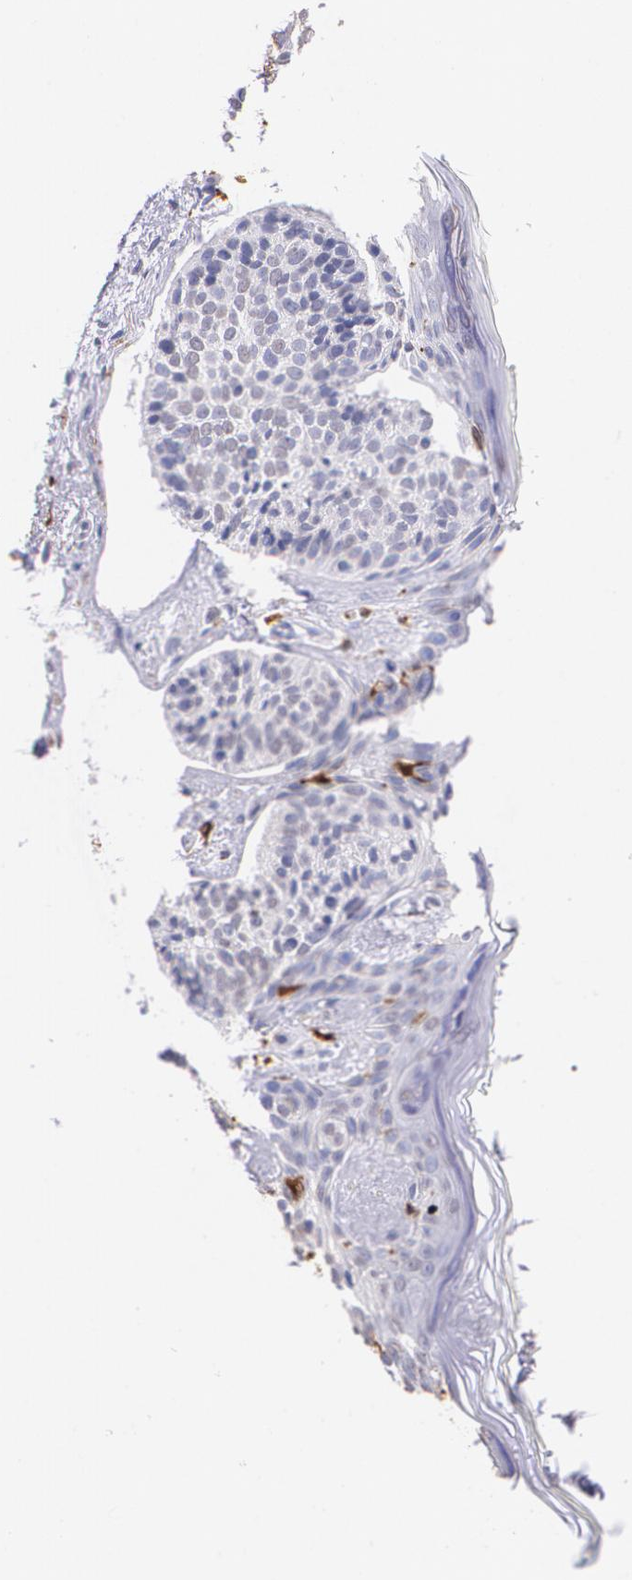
{"staining": {"intensity": "negative", "quantity": "none", "location": "none"}, "tissue": "skin cancer", "cell_type": "Tumor cells", "image_type": "cancer", "snomed": [{"axis": "morphology", "description": "Basal cell carcinoma"}, {"axis": "topography", "description": "Skin"}], "caption": "High power microscopy micrograph of an IHC micrograph of skin cancer, revealing no significant expression in tumor cells.", "gene": "RTN1", "patient": {"sex": "female", "age": 78}}